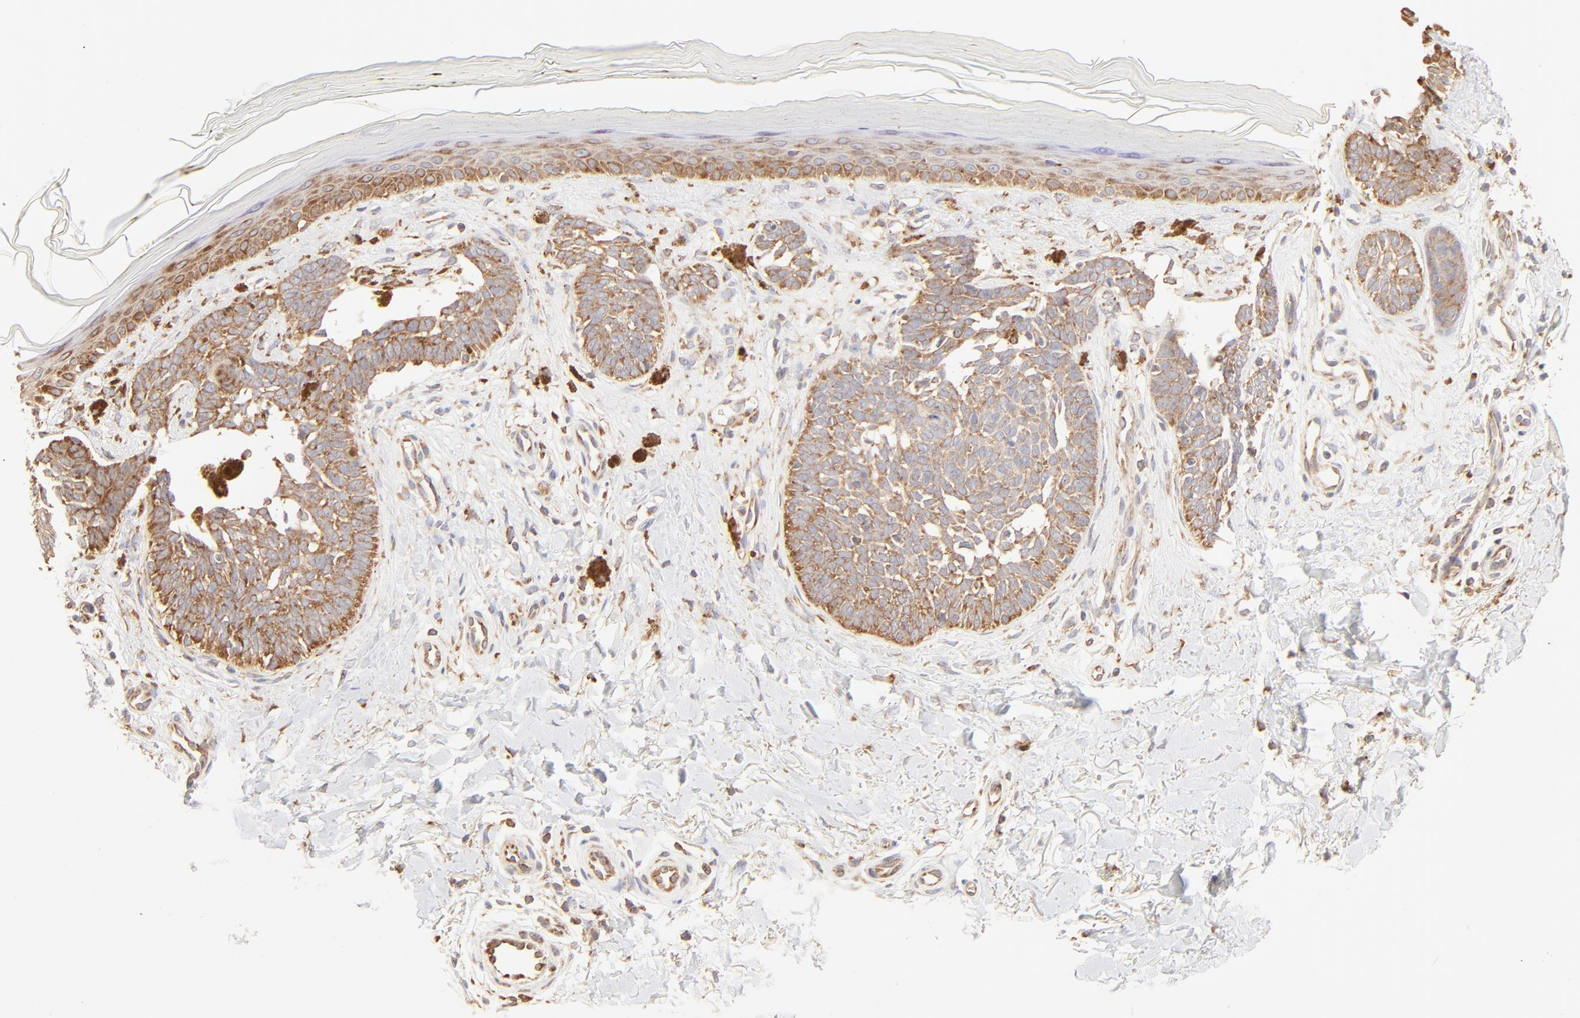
{"staining": {"intensity": "moderate", "quantity": ">75%", "location": "cytoplasmic/membranous"}, "tissue": "skin cancer", "cell_type": "Tumor cells", "image_type": "cancer", "snomed": [{"axis": "morphology", "description": "Normal tissue, NOS"}, {"axis": "morphology", "description": "Basal cell carcinoma"}, {"axis": "topography", "description": "Skin"}], "caption": "A brown stain highlights moderate cytoplasmic/membranous expression of a protein in human skin cancer tumor cells. The staining is performed using DAB (3,3'-diaminobenzidine) brown chromogen to label protein expression. The nuclei are counter-stained blue using hematoxylin.", "gene": "RPS20", "patient": {"sex": "female", "age": 58}}